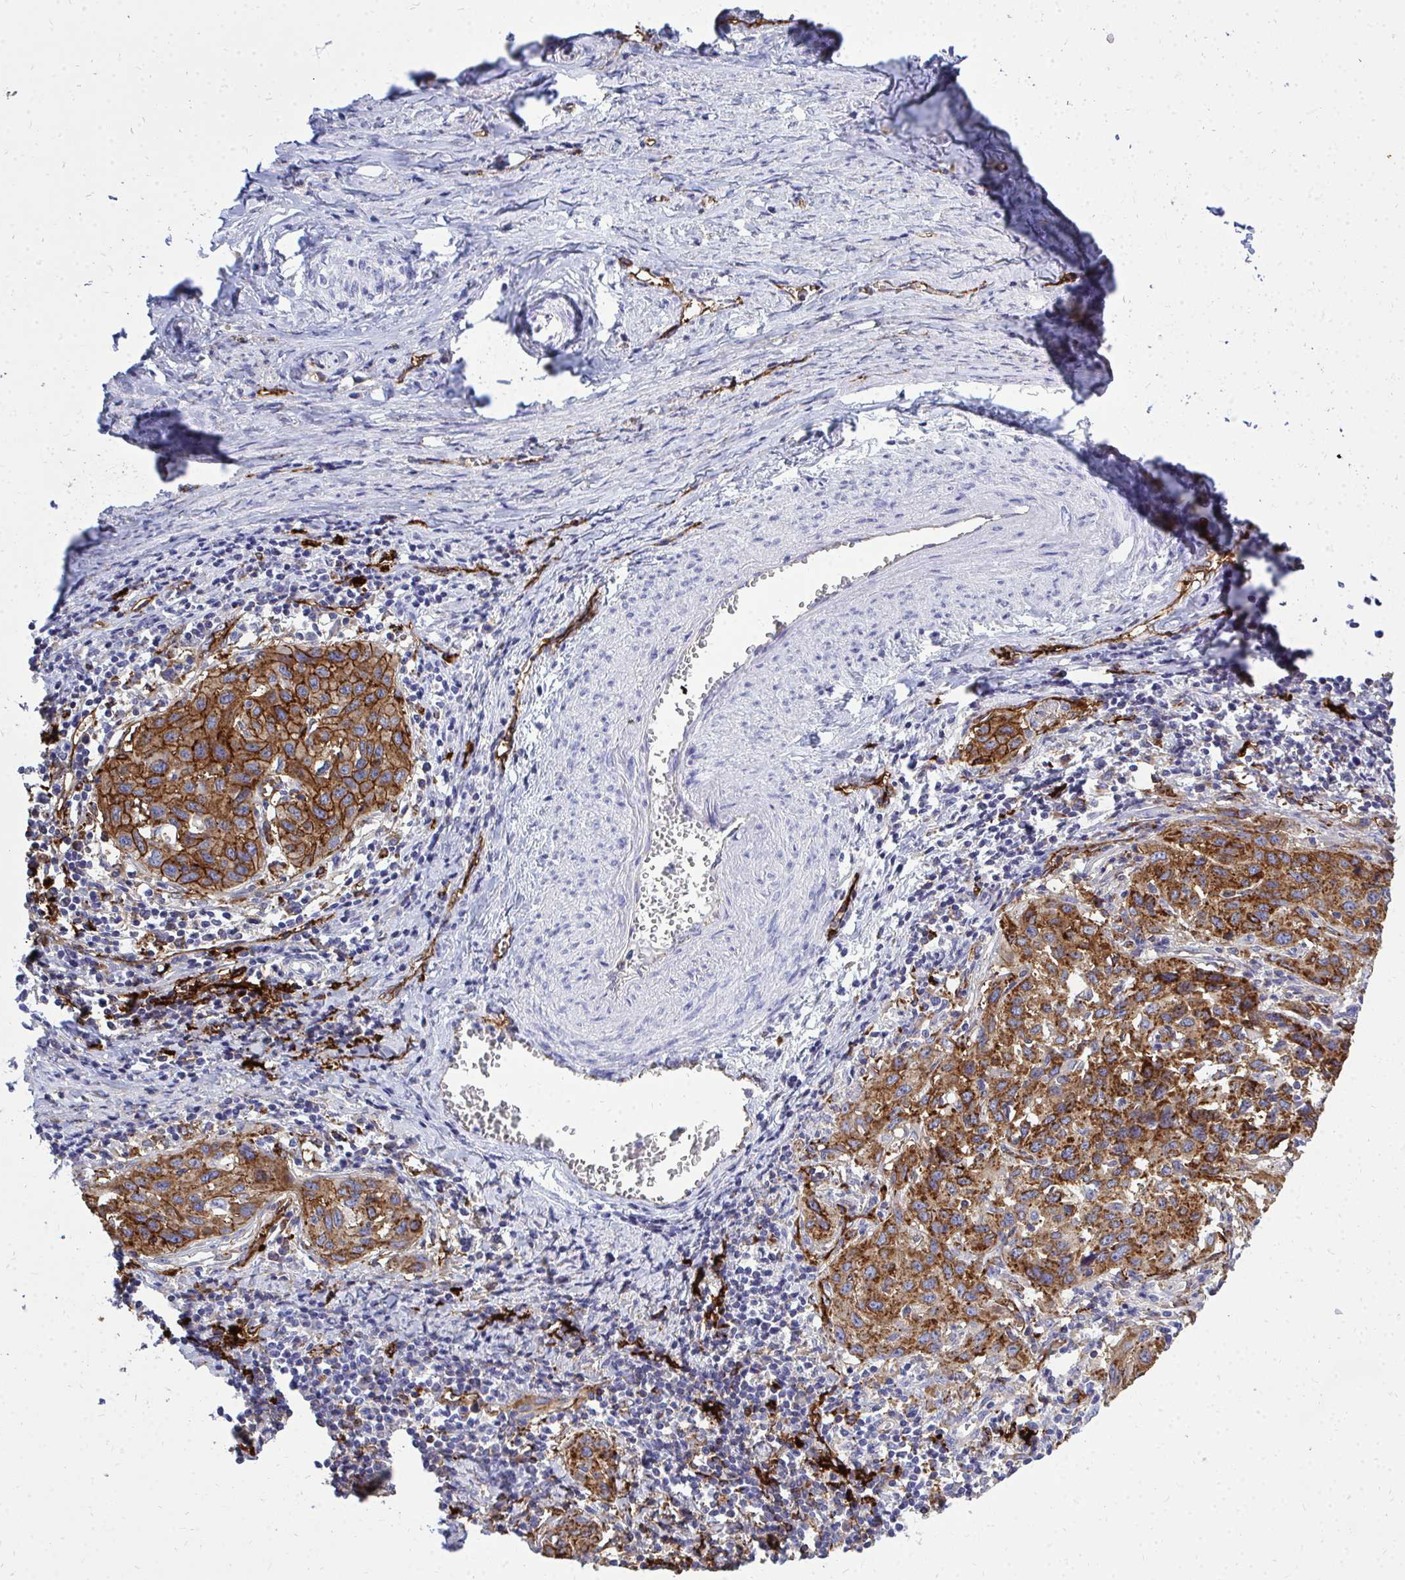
{"staining": {"intensity": "strong", "quantity": ">75%", "location": "cytoplasmic/membranous"}, "tissue": "cervical cancer", "cell_type": "Tumor cells", "image_type": "cancer", "snomed": [{"axis": "morphology", "description": "Squamous cell carcinoma, NOS"}, {"axis": "topography", "description": "Cervix"}], "caption": "A photomicrograph of squamous cell carcinoma (cervical) stained for a protein exhibits strong cytoplasmic/membranous brown staining in tumor cells. (Stains: DAB (3,3'-diaminobenzidine) in brown, nuclei in blue, Microscopy: brightfield microscopy at high magnification).", "gene": "MARCKSL1", "patient": {"sex": "female", "age": 51}}